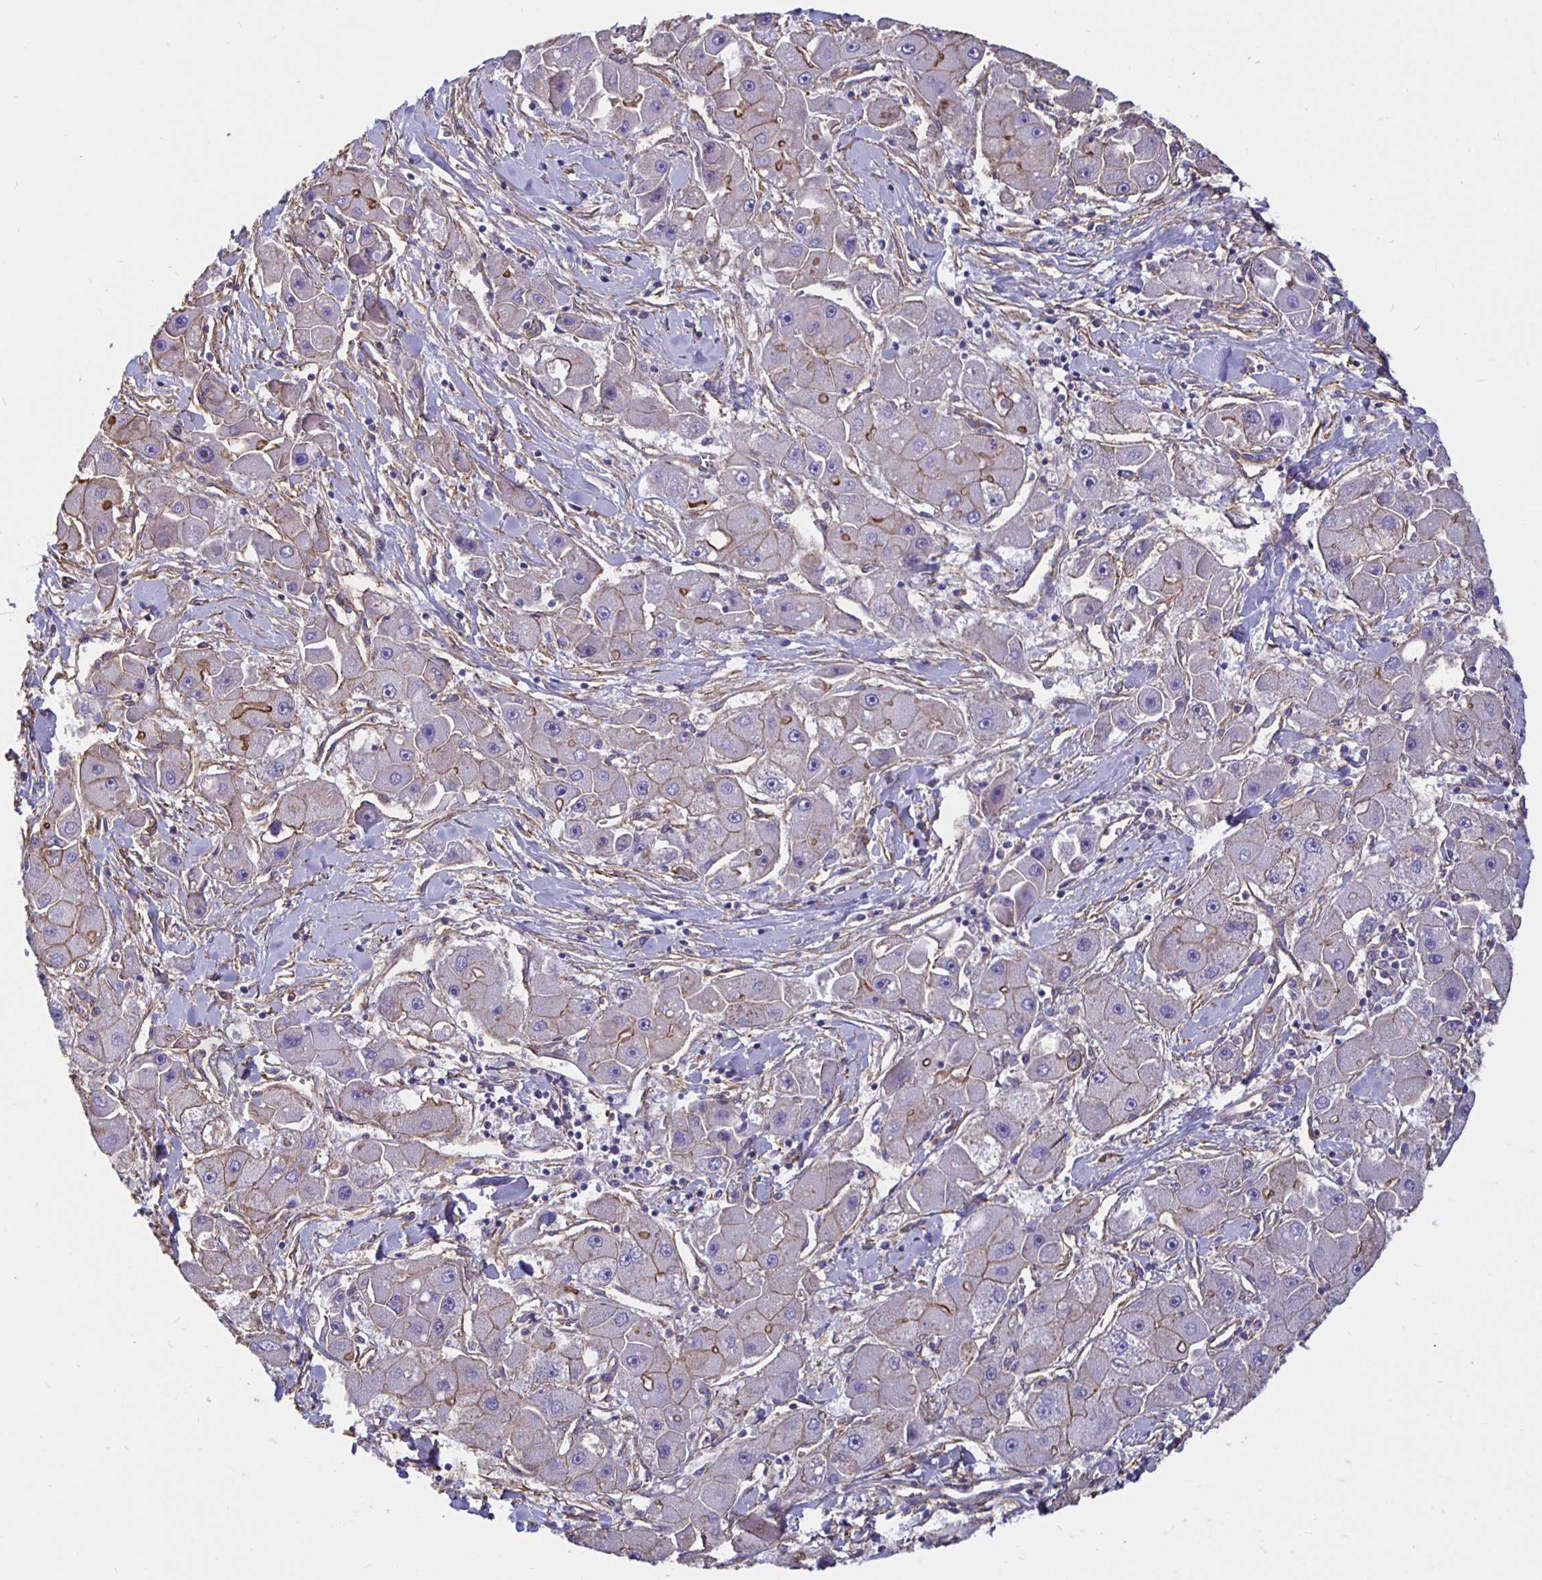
{"staining": {"intensity": "moderate", "quantity": "<25%", "location": "cytoplasmic/membranous"}, "tissue": "liver cancer", "cell_type": "Tumor cells", "image_type": "cancer", "snomed": [{"axis": "morphology", "description": "Carcinoma, Hepatocellular, NOS"}, {"axis": "topography", "description": "Liver"}], "caption": "This image reveals immunohistochemistry (IHC) staining of hepatocellular carcinoma (liver), with low moderate cytoplasmic/membranous positivity in about <25% of tumor cells.", "gene": "ARHGEF39", "patient": {"sex": "male", "age": 24}}